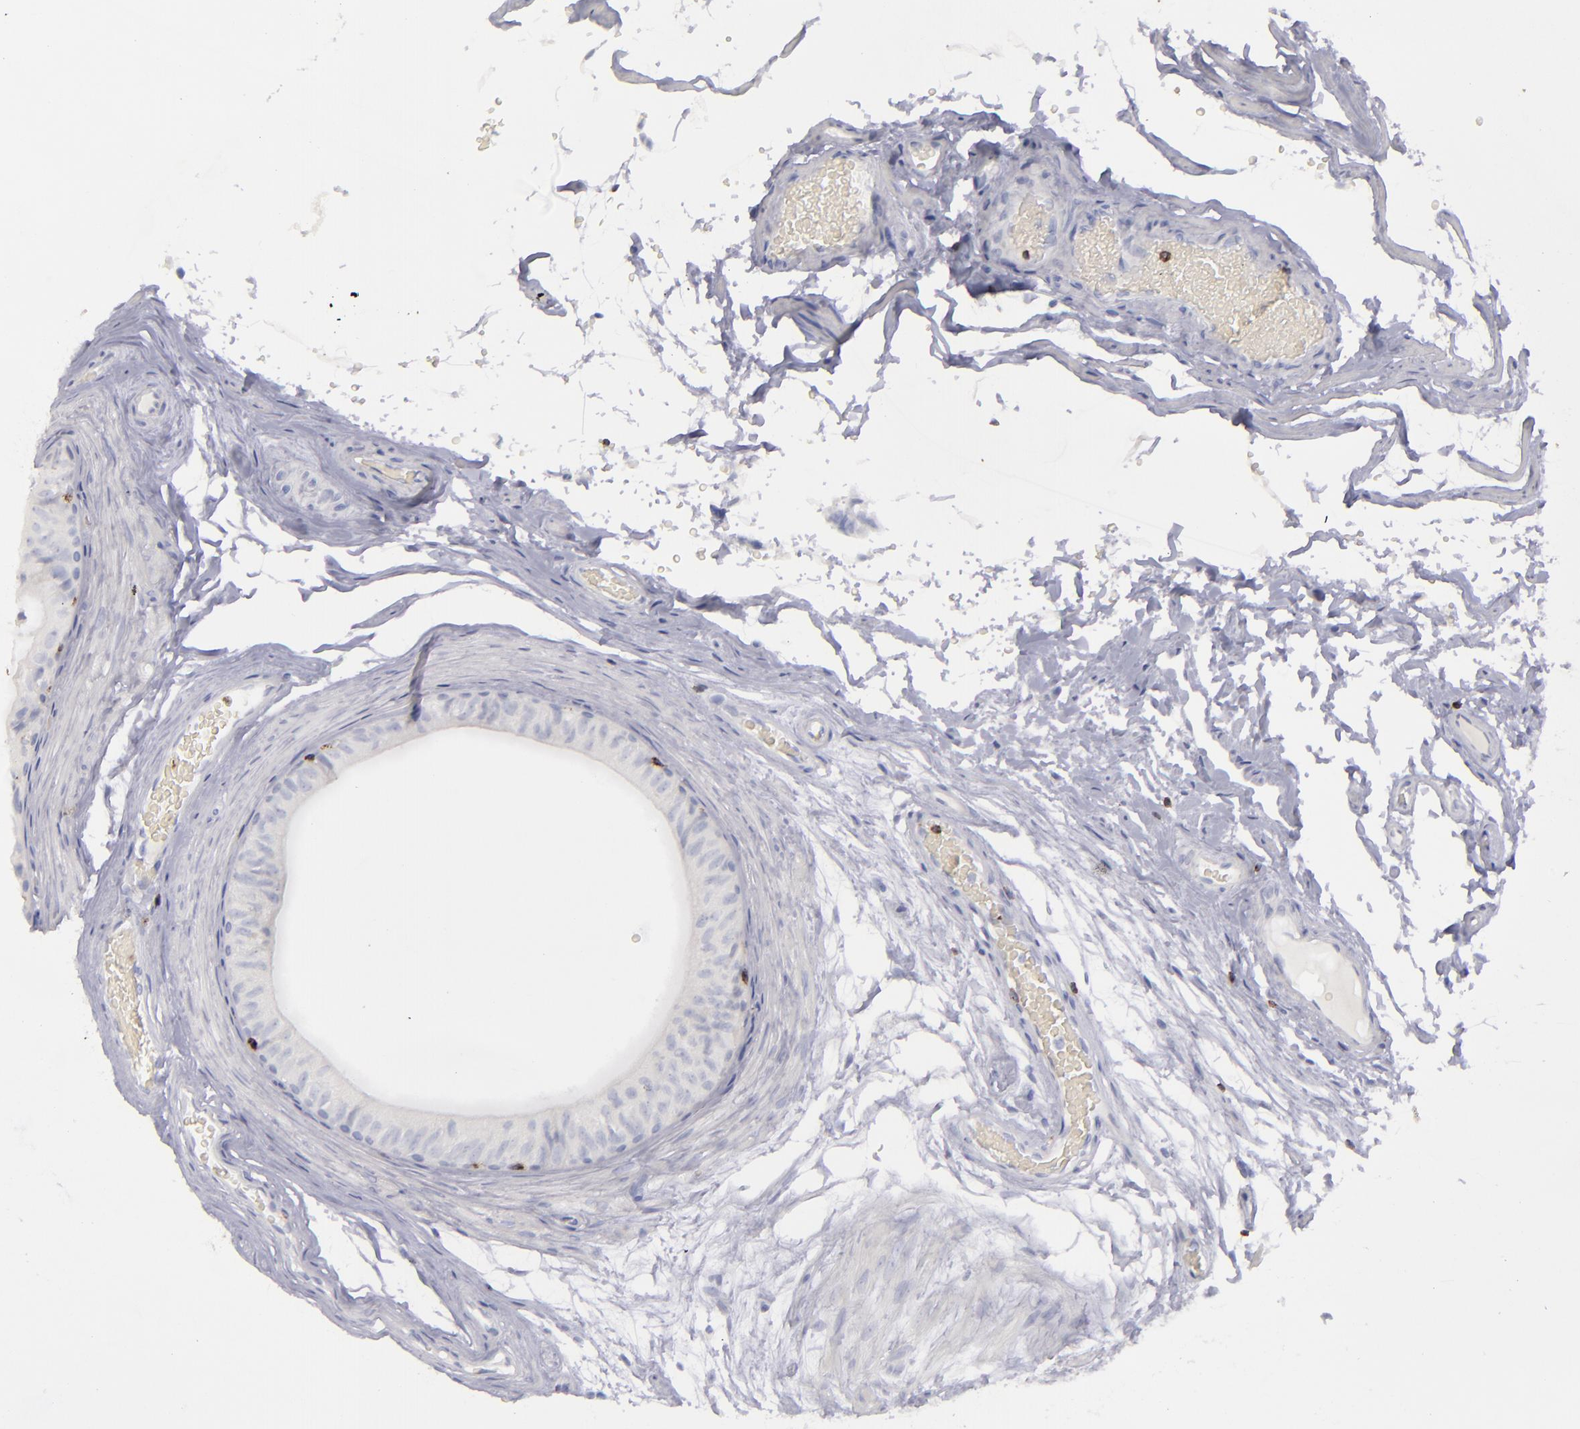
{"staining": {"intensity": "negative", "quantity": "none", "location": "none"}, "tissue": "epididymis", "cell_type": "Glandular cells", "image_type": "normal", "snomed": [{"axis": "morphology", "description": "Normal tissue, NOS"}, {"axis": "topography", "description": "Testis"}, {"axis": "topography", "description": "Epididymis"}], "caption": "High power microscopy photomicrograph of an immunohistochemistry micrograph of benign epididymis, revealing no significant staining in glandular cells.", "gene": "CD2", "patient": {"sex": "male", "age": 36}}